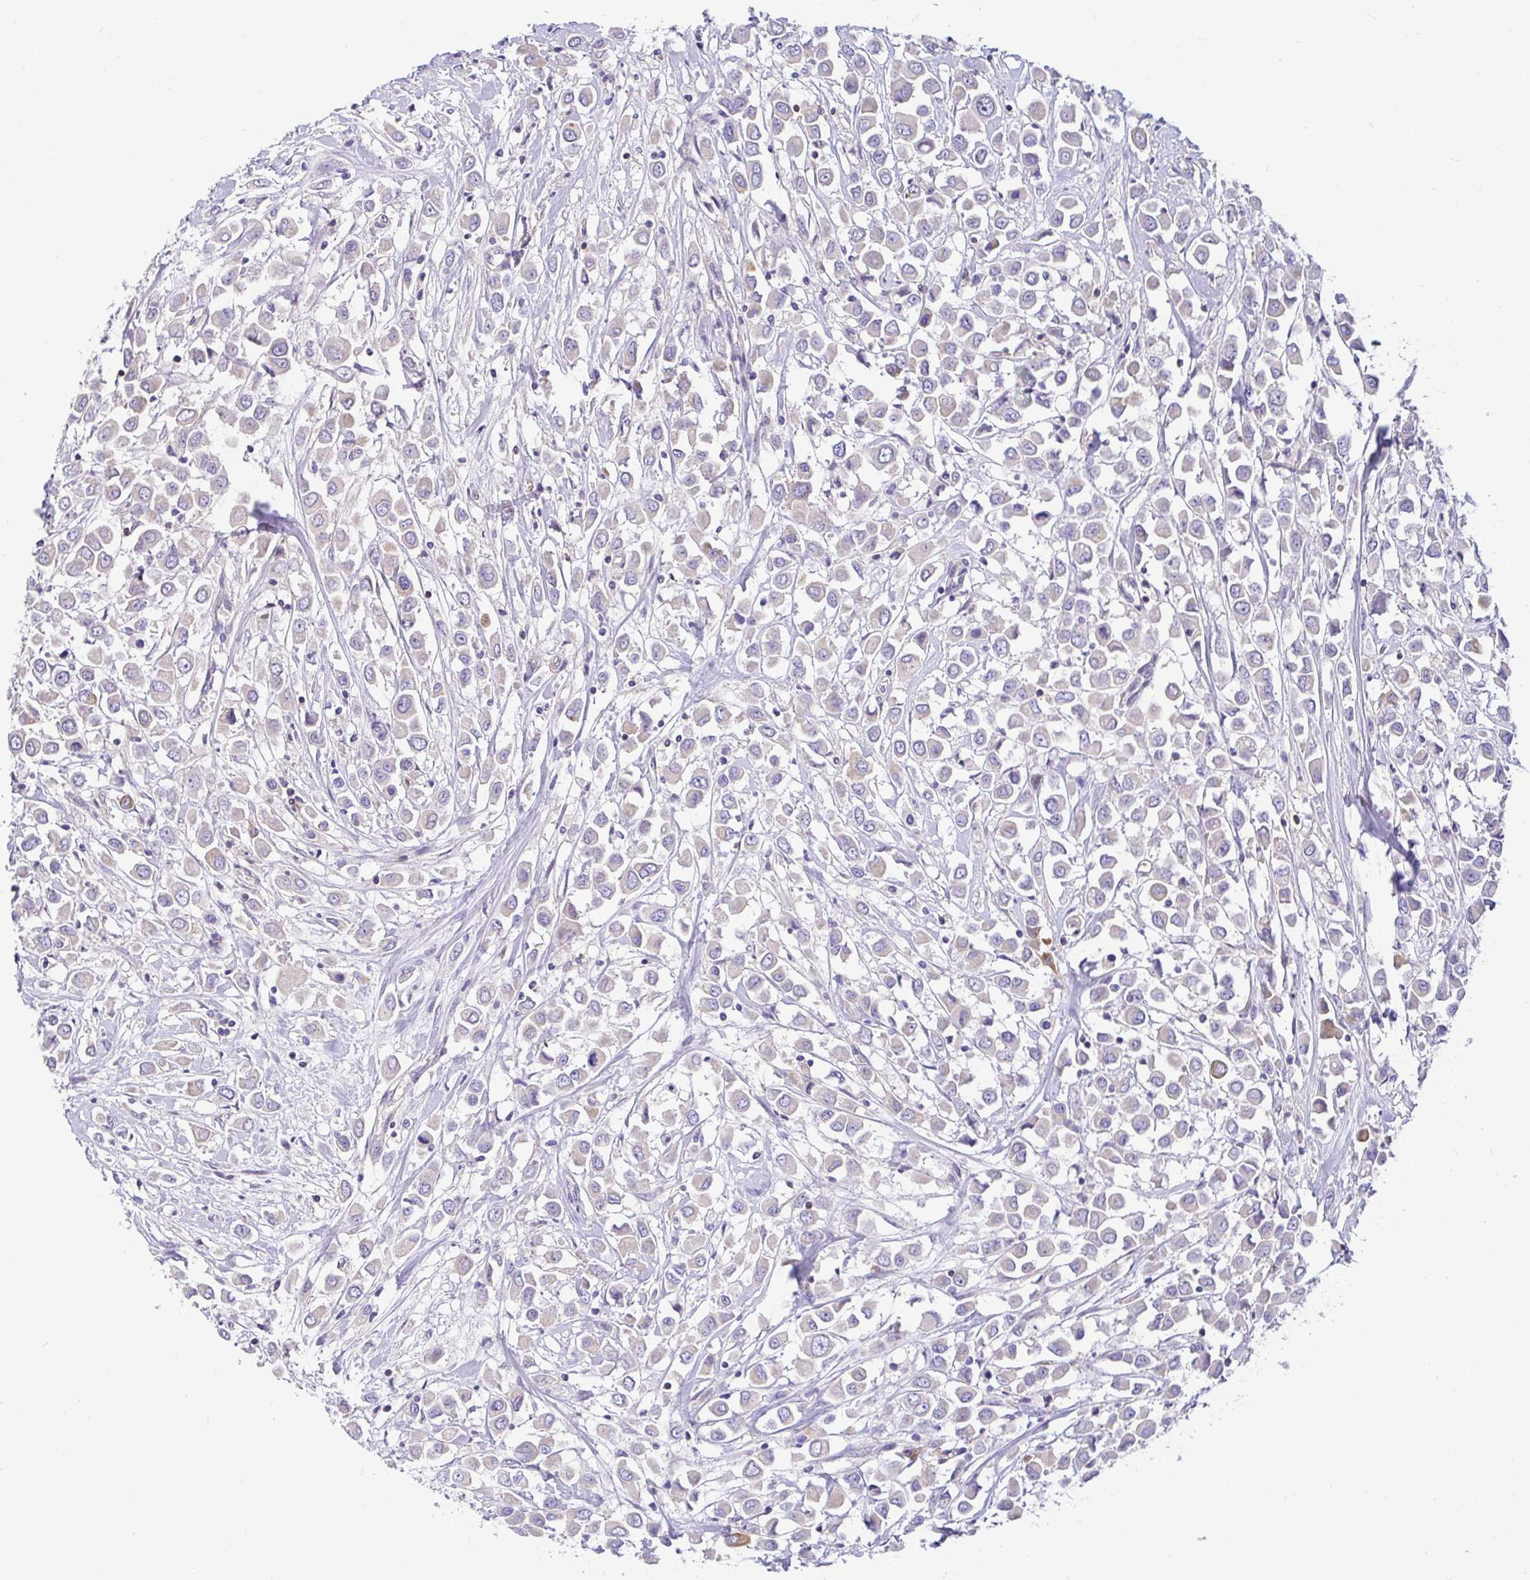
{"staining": {"intensity": "negative", "quantity": "none", "location": "none"}, "tissue": "breast cancer", "cell_type": "Tumor cells", "image_type": "cancer", "snomed": [{"axis": "morphology", "description": "Duct carcinoma"}, {"axis": "topography", "description": "Breast"}], "caption": "Tumor cells show no significant positivity in breast infiltrating ductal carcinoma.", "gene": "LRRC26", "patient": {"sex": "female", "age": 61}}